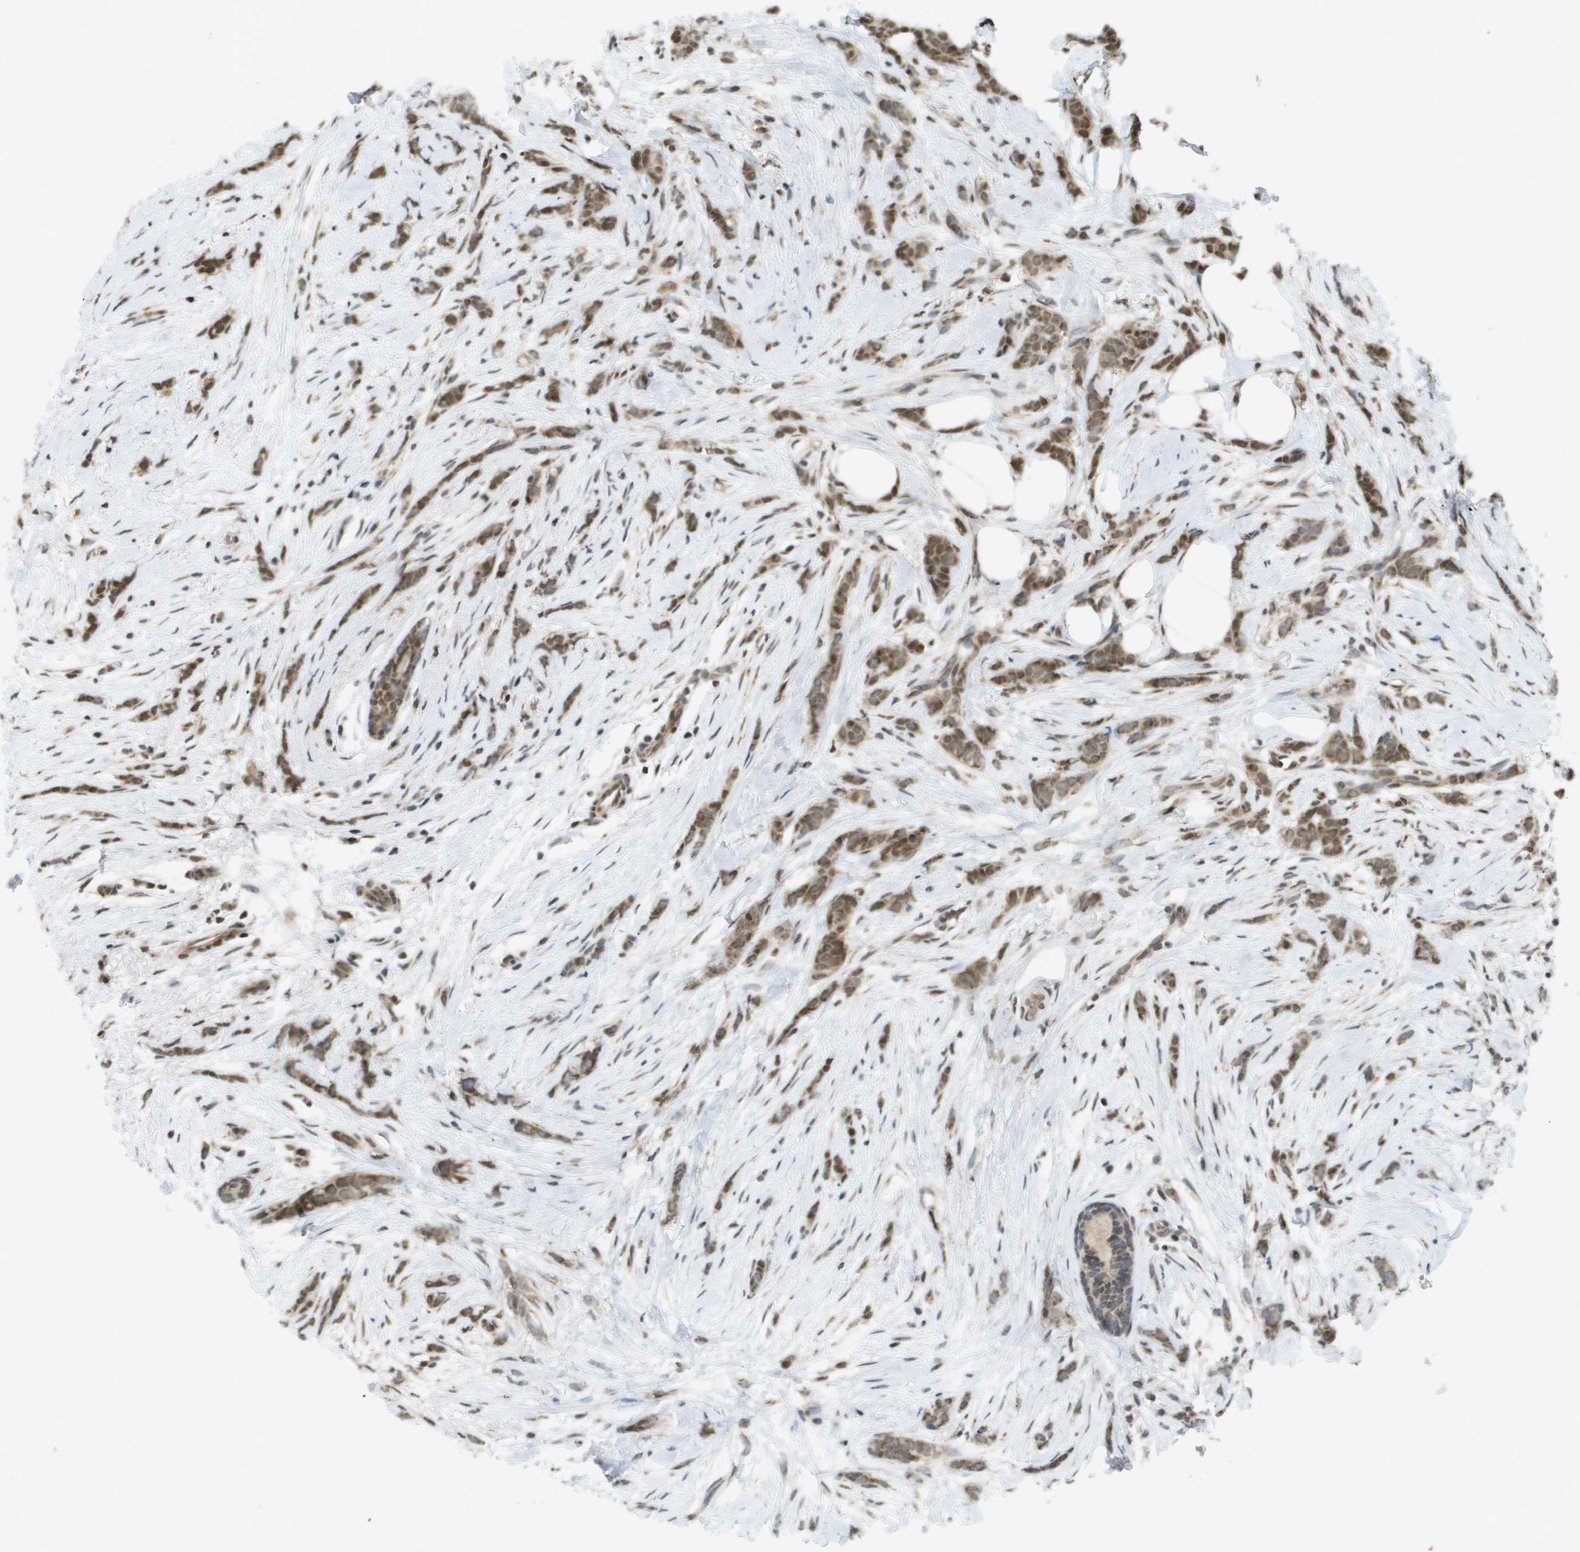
{"staining": {"intensity": "moderate", "quantity": ">75%", "location": "cytoplasmic/membranous,nuclear"}, "tissue": "breast cancer", "cell_type": "Tumor cells", "image_type": "cancer", "snomed": [{"axis": "morphology", "description": "Lobular carcinoma, in situ"}, {"axis": "morphology", "description": "Lobular carcinoma"}, {"axis": "topography", "description": "Breast"}], "caption": "Brown immunohistochemical staining in breast cancer displays moderate cytoplasmic/membranous and nuclear positivity in about >75% of tumor cells. (IHC, brightfield microscopy, high magnification).", "gene": "EVC", "patient": {"sex": "female", "age": 41}}